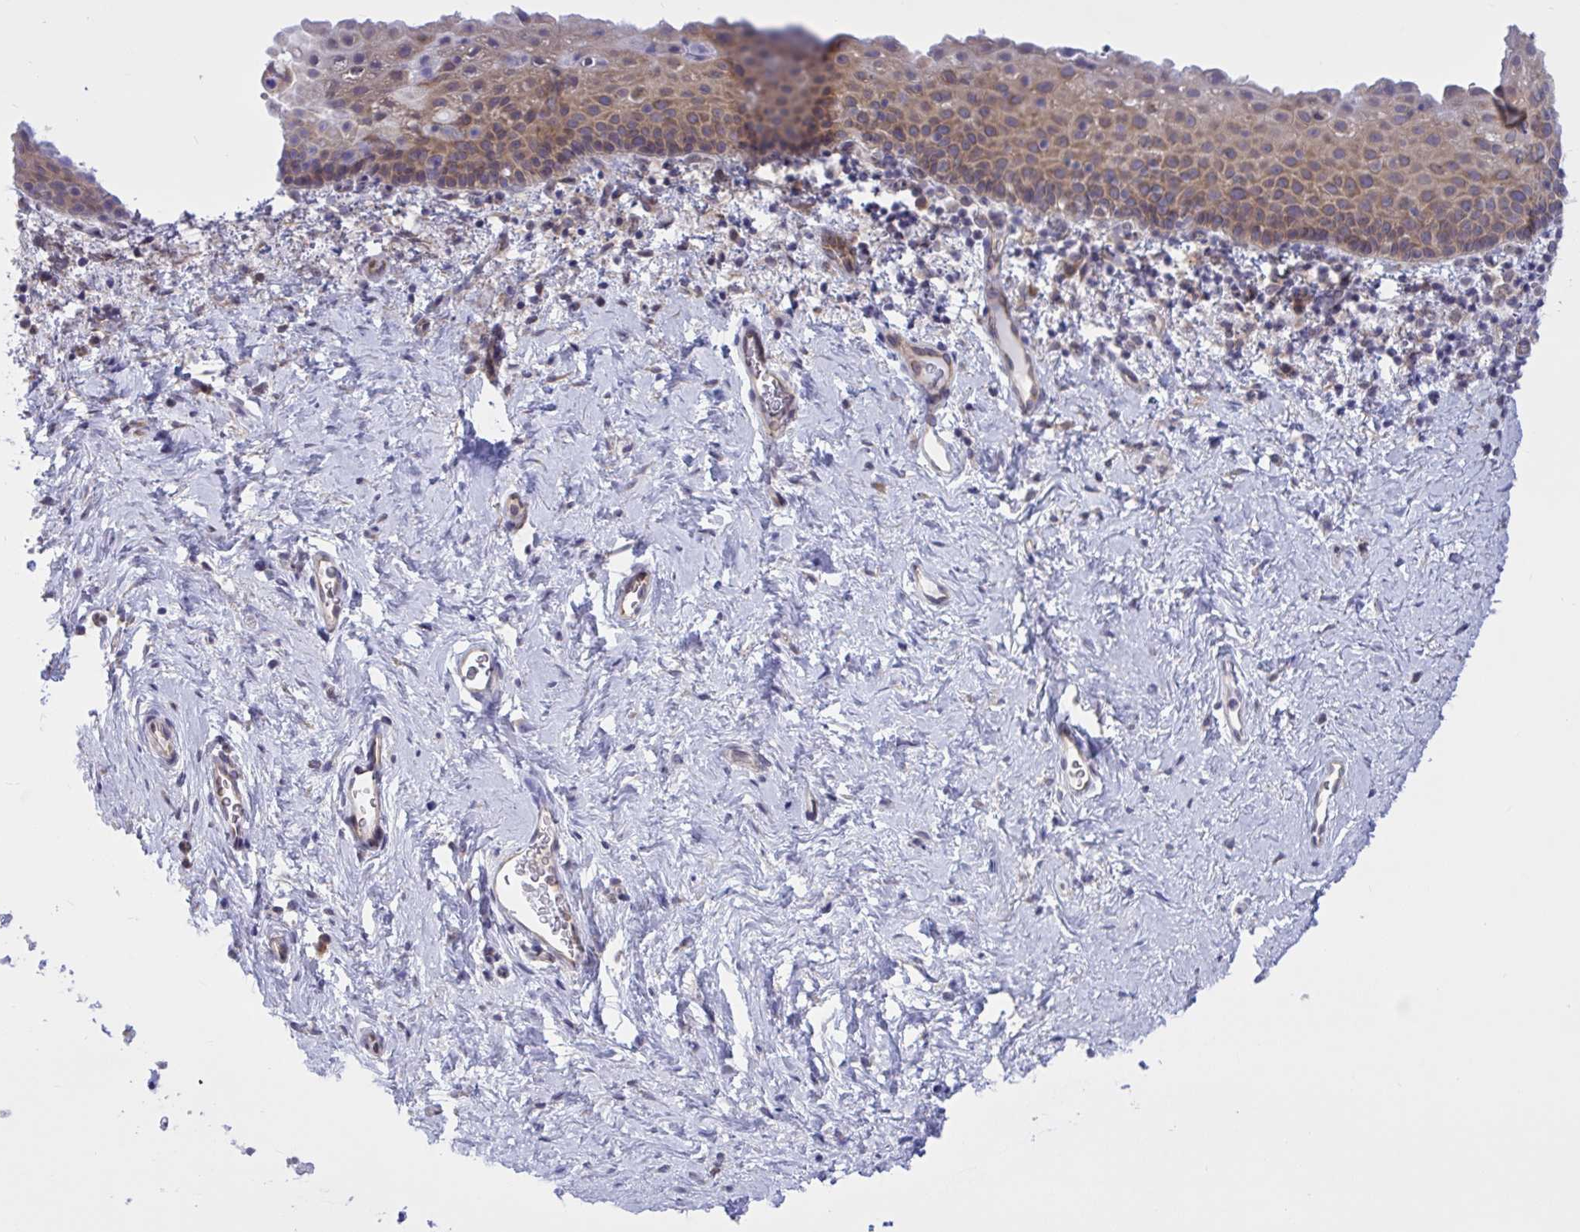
{"staining": {"intensity": "moderate", "quantity": "25%-75%", "location": "cytoplasmic/membranous"}, "tissue": "vagina", "cell_type": "Squamous epithelial cells", "image_type": "normal", "snomed": [{"axis": "morphology", "description": "Normal tissue, NOS"}, {"axis": "topography", "description": "Vagina"}], "caption": "The micrograph reveals a brown stain indicating the presence of a protein in the cytoplasmic/membranous of squamous epithelial cells in vagina.", "gene": "CAMLG", "patient": {"sex": "female", "age": 61}}